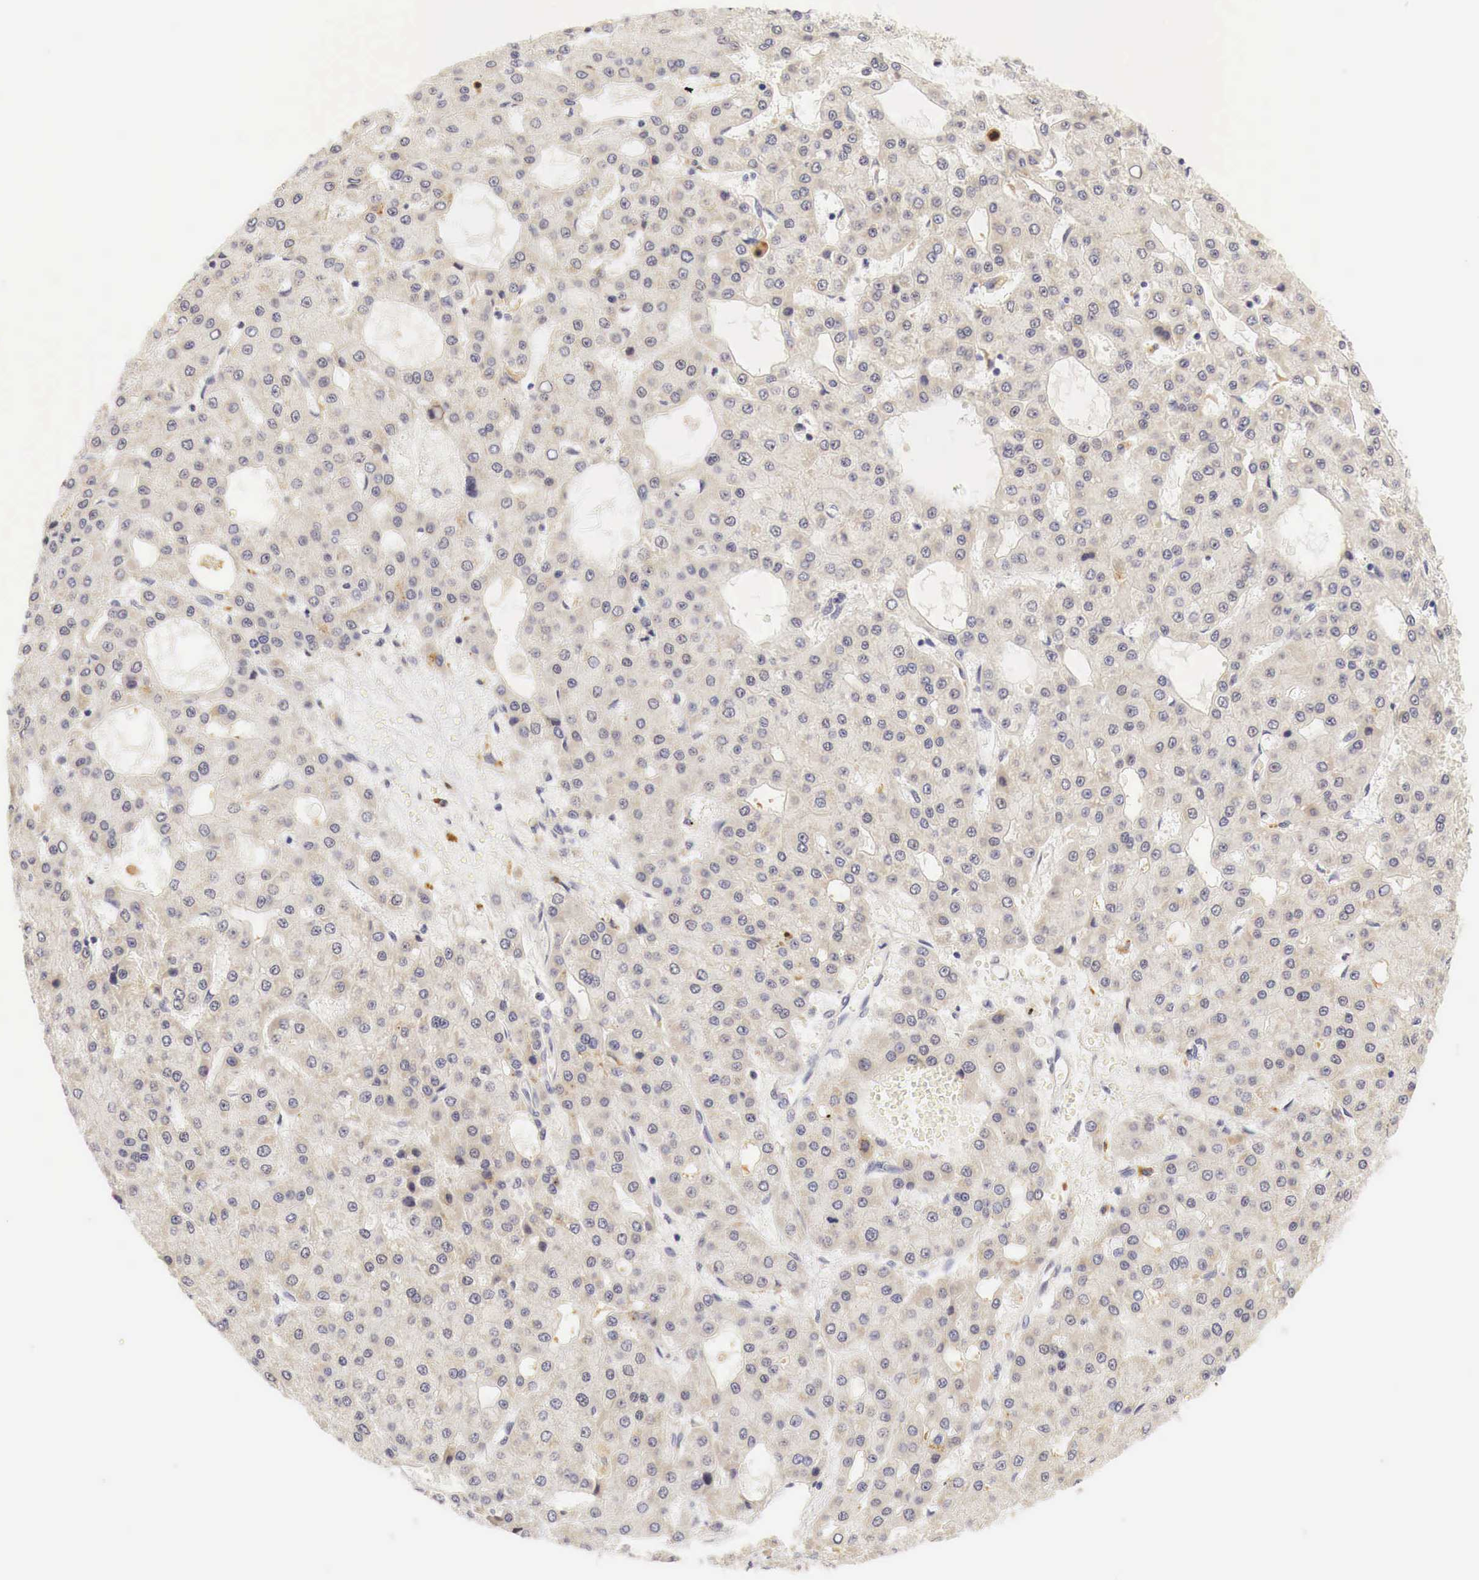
{"staining": {"intensity": "weak", "quantity": "25%-75%", "location": "cytoplasmic/membranous"}, "tissue": "liver cancer", "cell_type": "Tumor cells", "image_type": "cancer", "snomed": [{"axis": "morphology", "description": "Carcinoma, Hepatocellular, NOS"}, {"axis": "topography", "description": "Liver"}], "caption": "An image of liver cancer stained for a protein exhibits weak cytoplasmic/membranous brown staining in tumor cells.", "gene": "CASP3", "patient": {"sex": "male", "age": 47}}